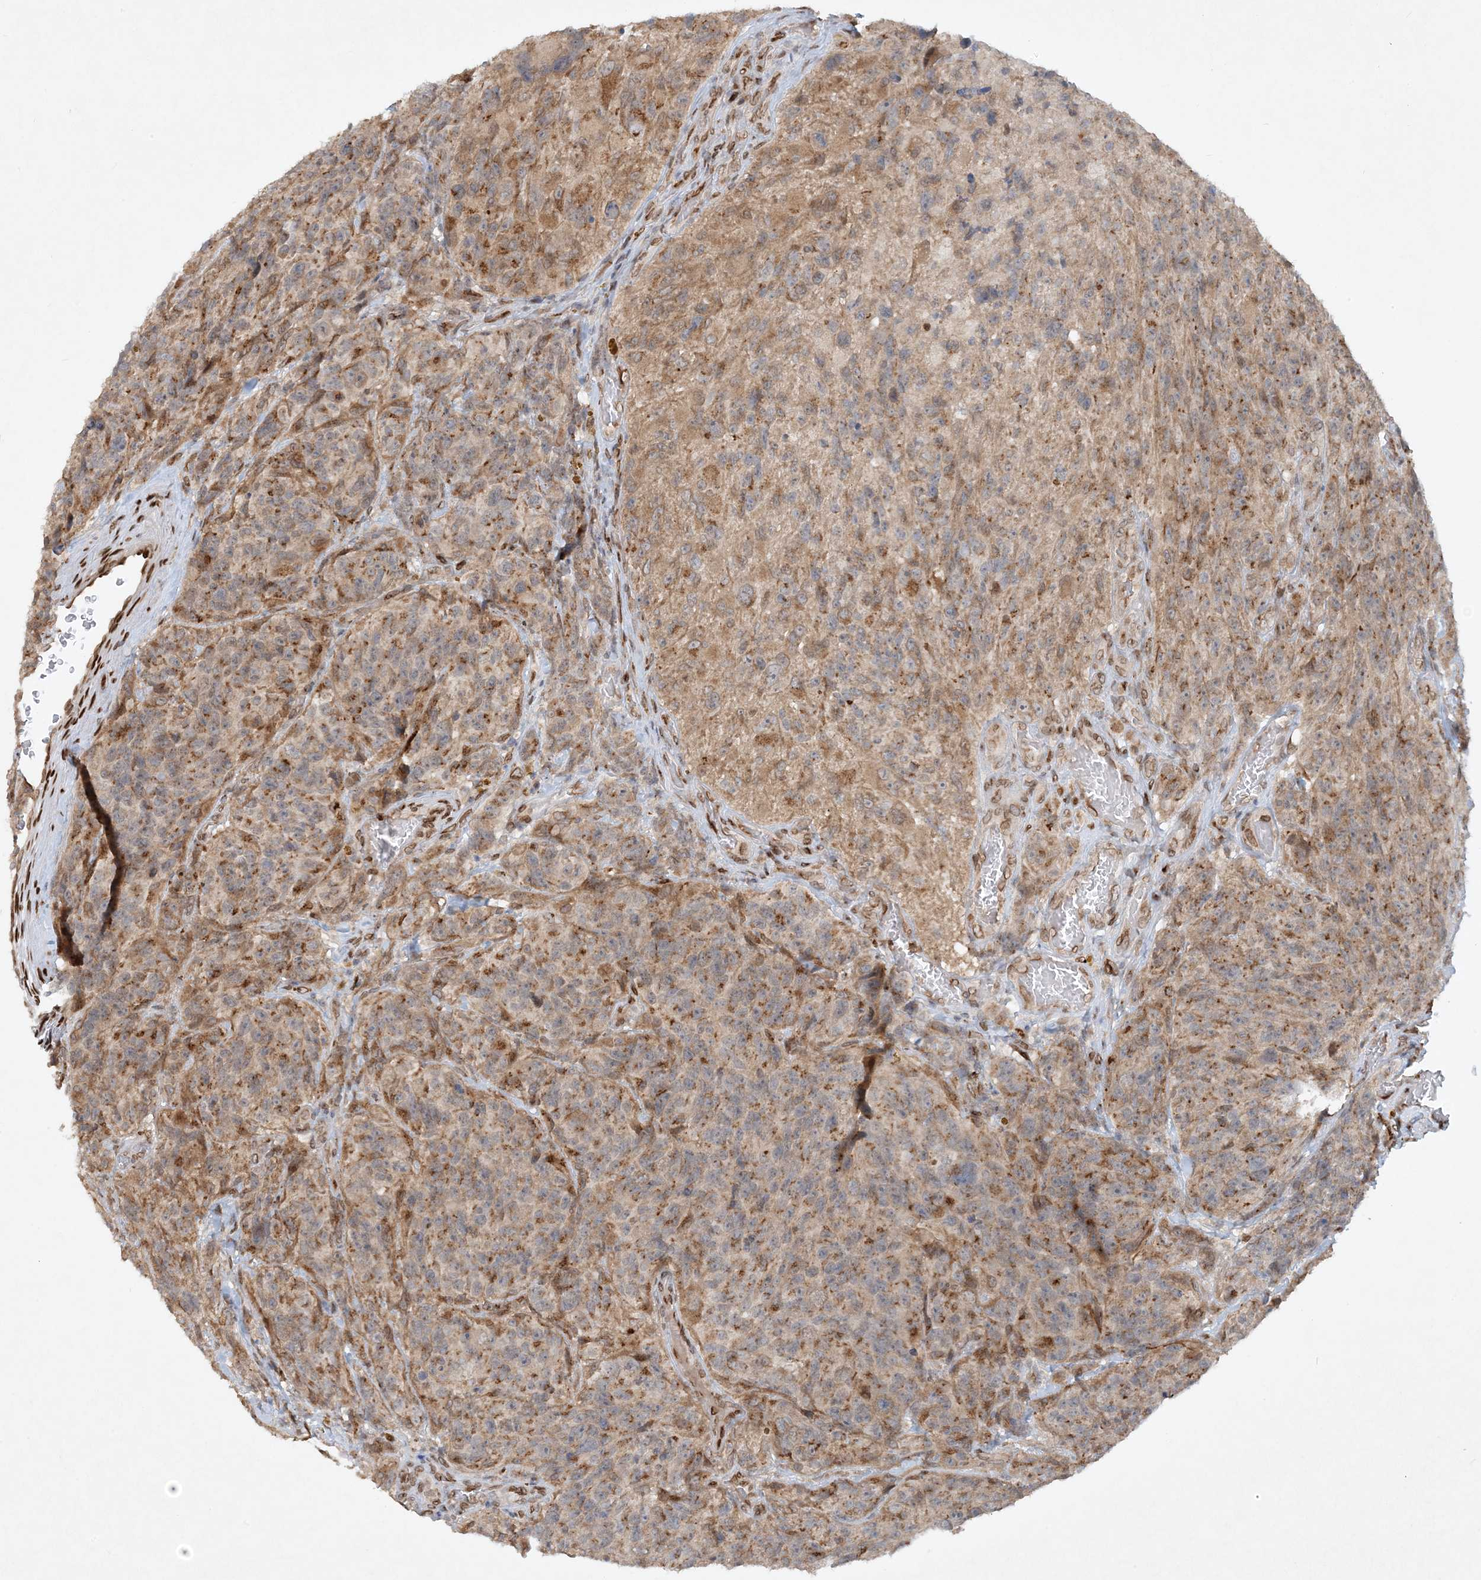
{"staining": {"intensity": "moderate", "quantity": "<25%", "location": "cytoplasmic/membranous"}, "tissue": "glioma", "cell_type": "Tumor cells", "image_type": "cancer", "snomed": [{"axis": "morphology", "description": "Glioma, malignant, High grade"}, {"axis": "topography", "description": "Brain"}], "caption": "Malignant high-grade glioma was stained to show a protein in brown. There is low levels of moderate cytoplasmic/membranous positivity in approximately <25% of tumor cells. The staining is performed using DAB brown chromogen to label protein expression. The nuclei are counter-stained blue using hematoxylin.", "gene": "SLC35A2", "patient": {"sex": "male", "age": 69}}